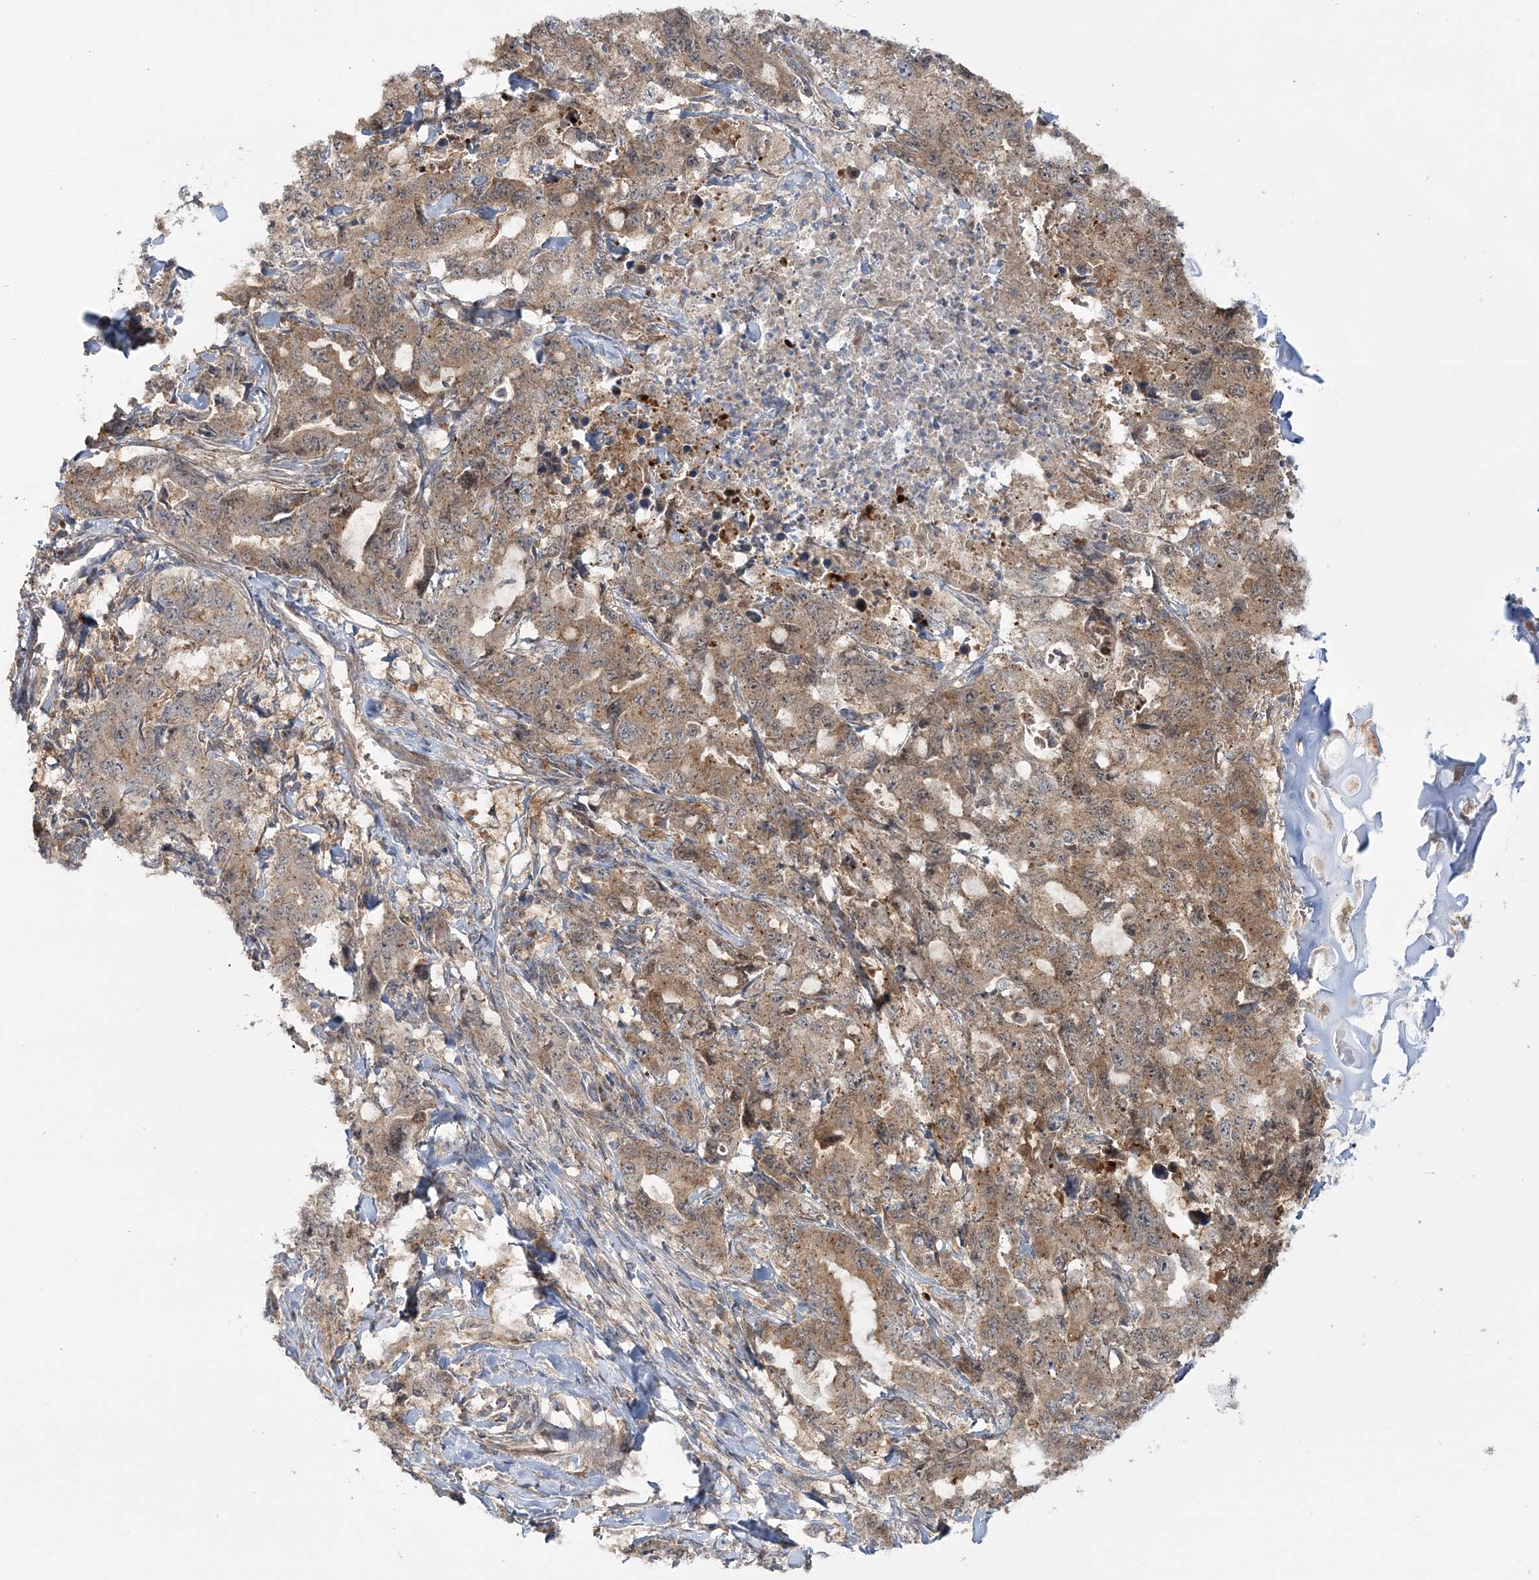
{"staining": {"intensity": "moderate", "quantity": "25%-75%", "location": "cytoplasmic/membranous"}, "tissue": "lung cancer", "cell_type": "Tumor cells", "image_type": "cancer", "snomed": [{"axis": "morphology", "description": "Adenocarcinoma, NOS"}, {"axis": "topography", "description": "Lung"}], "caption": "High-power microscopy captured an immunohistochemistry micrograph of adenocarcinoma (lung), revealing moderate cytoplasmic/membranous expression in approximately 25%-75% of tumor cells. The staining is performed using DAB brown chromogen to label protein expression. The nuclei are counter-stained blue using hematoxylin.", "gene": "MOCS2", "patient": {"sex": "female", "age": 51}}